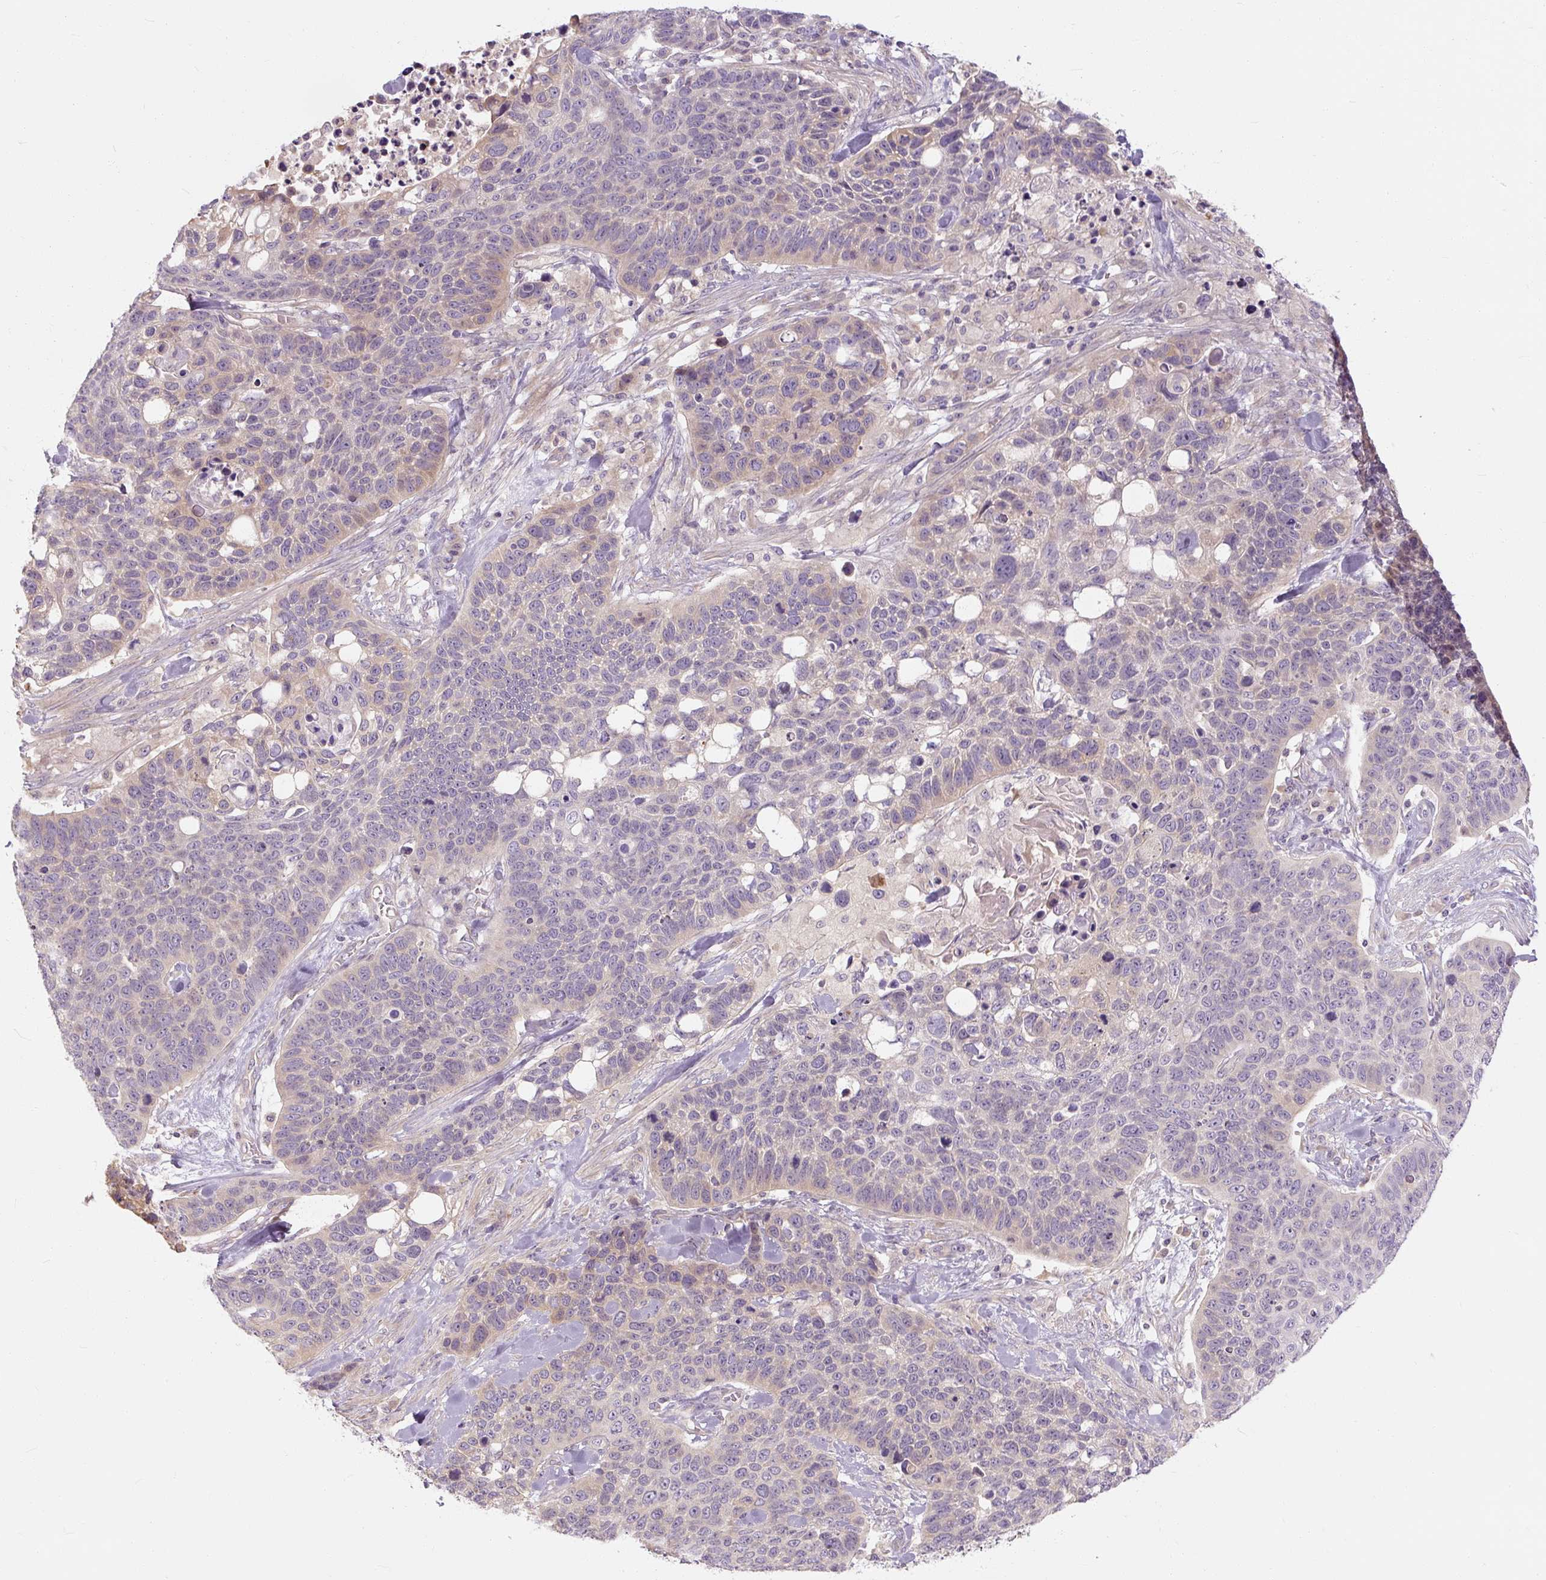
{"staining": {"intensity": "weak", "quantity": "<25%", "location": "cytoplasmic/membranous"}, "tissue": "lung cancer", "cell_type": "Tumor cells", "image_type": "cancer", "snomed": [{"axis": "morphology", "description": "Squamous cell carcinoma, NOS"}, {"axis": "topography", "description": "Lung"}], "caption": "Tumor cells are negative for brown protein staining in squamous cell carcinoma (lung).", "gene": "RB1CC1", "patient": {"sex": "male", "age": 62}}